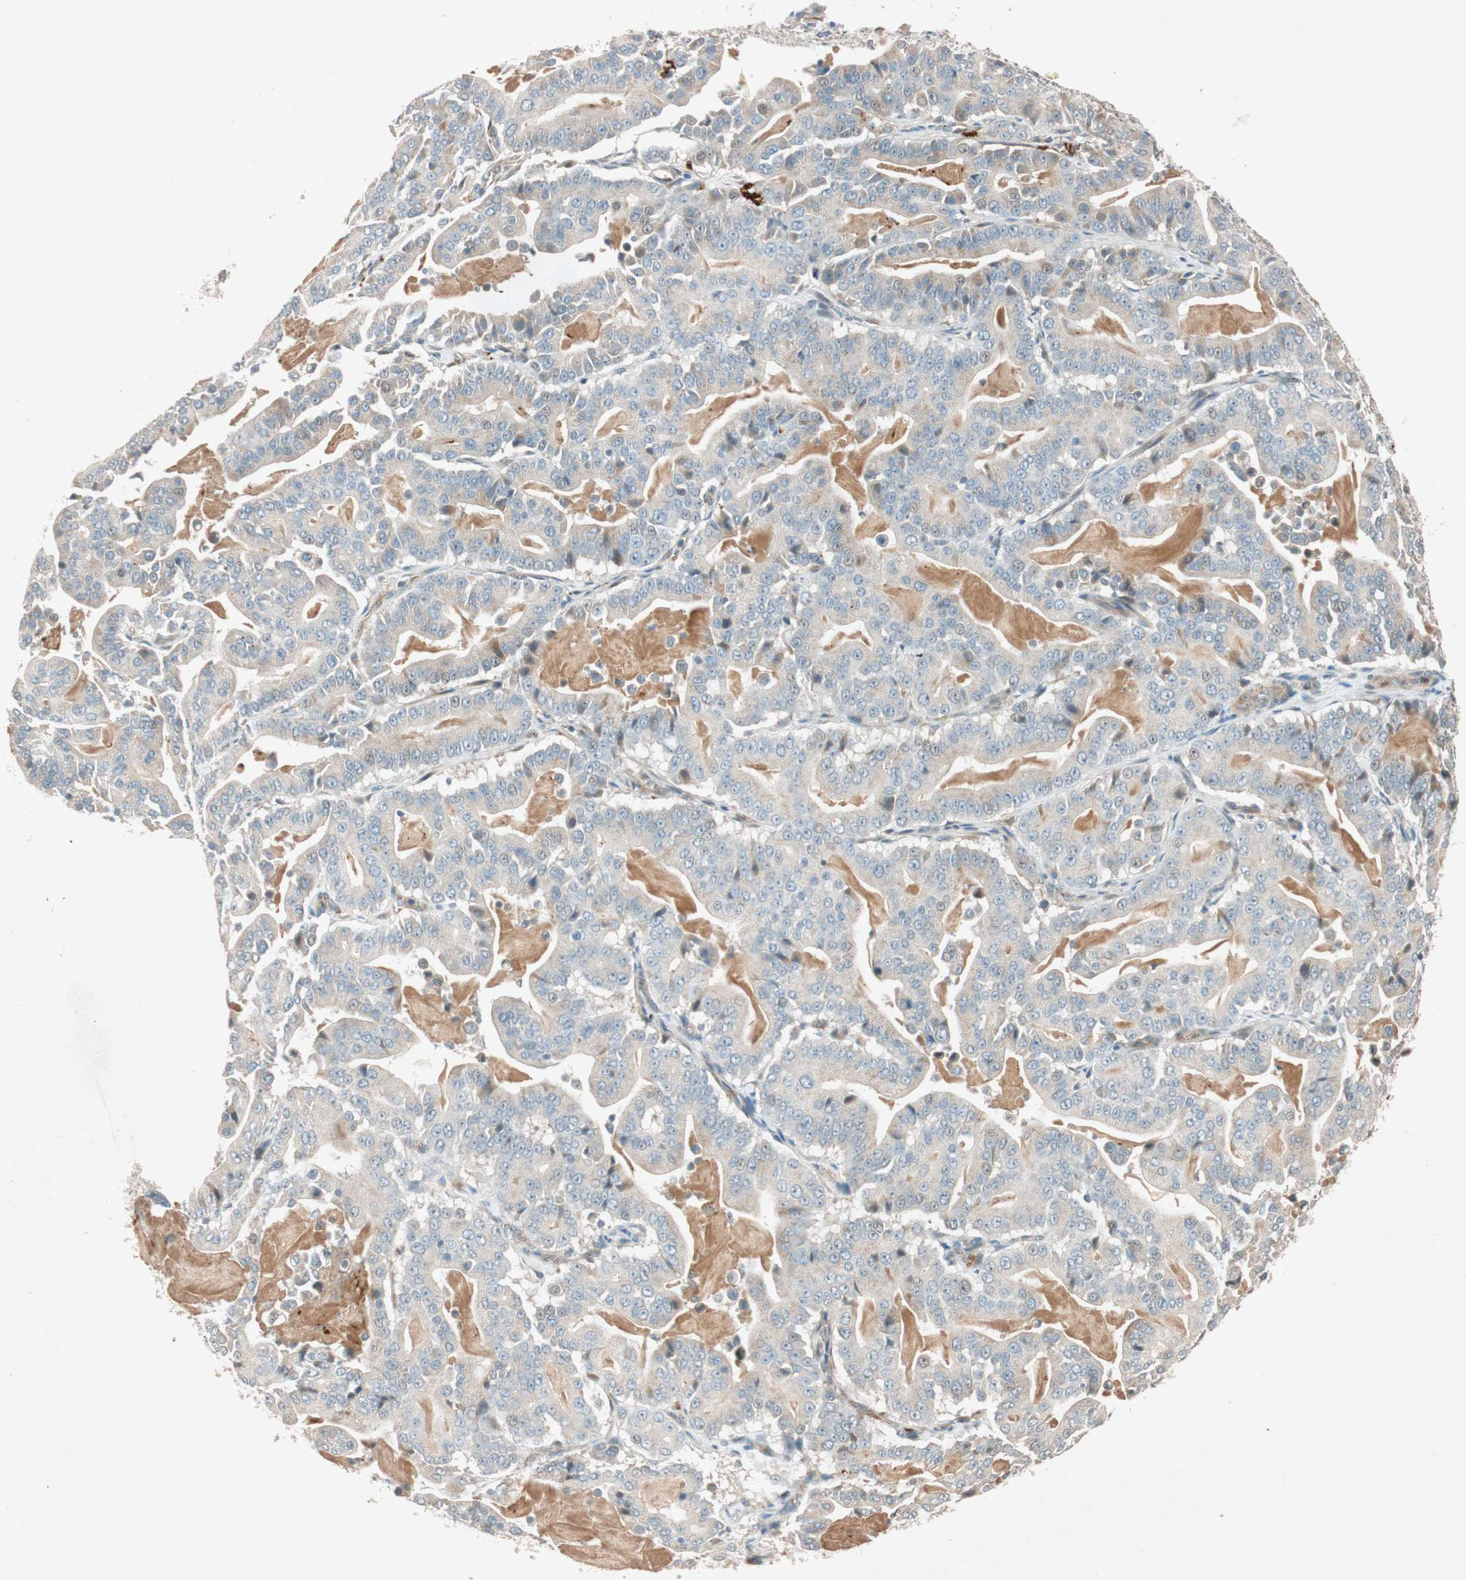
{"staining": {"intensity": "weak", "quantity": "25%-75%", "location": "cytoplasmic/membranous"}, "tissue": "pancreatic cancer", "cell_type": "Tumor cells", "image_type": "cancer", "snomed": [{"axis": "morphology", "description": "Adenocarcinoma, NOS"}, {"axis": "topography", "description": "Pancreas"}], "caption": "A brown stain shows weak cytoplasmic/membranous expression of a protein in pancreatic adenocarcinoma tumor cells. The staining is performed using DAB (3,3'-diaminobenzidine) brown chromogen to label protein expression. The nuclei are counter-stained blue using hematoxylin.", "gene": "EPHA6", "patient": {"sex": "male", "age": 63}}